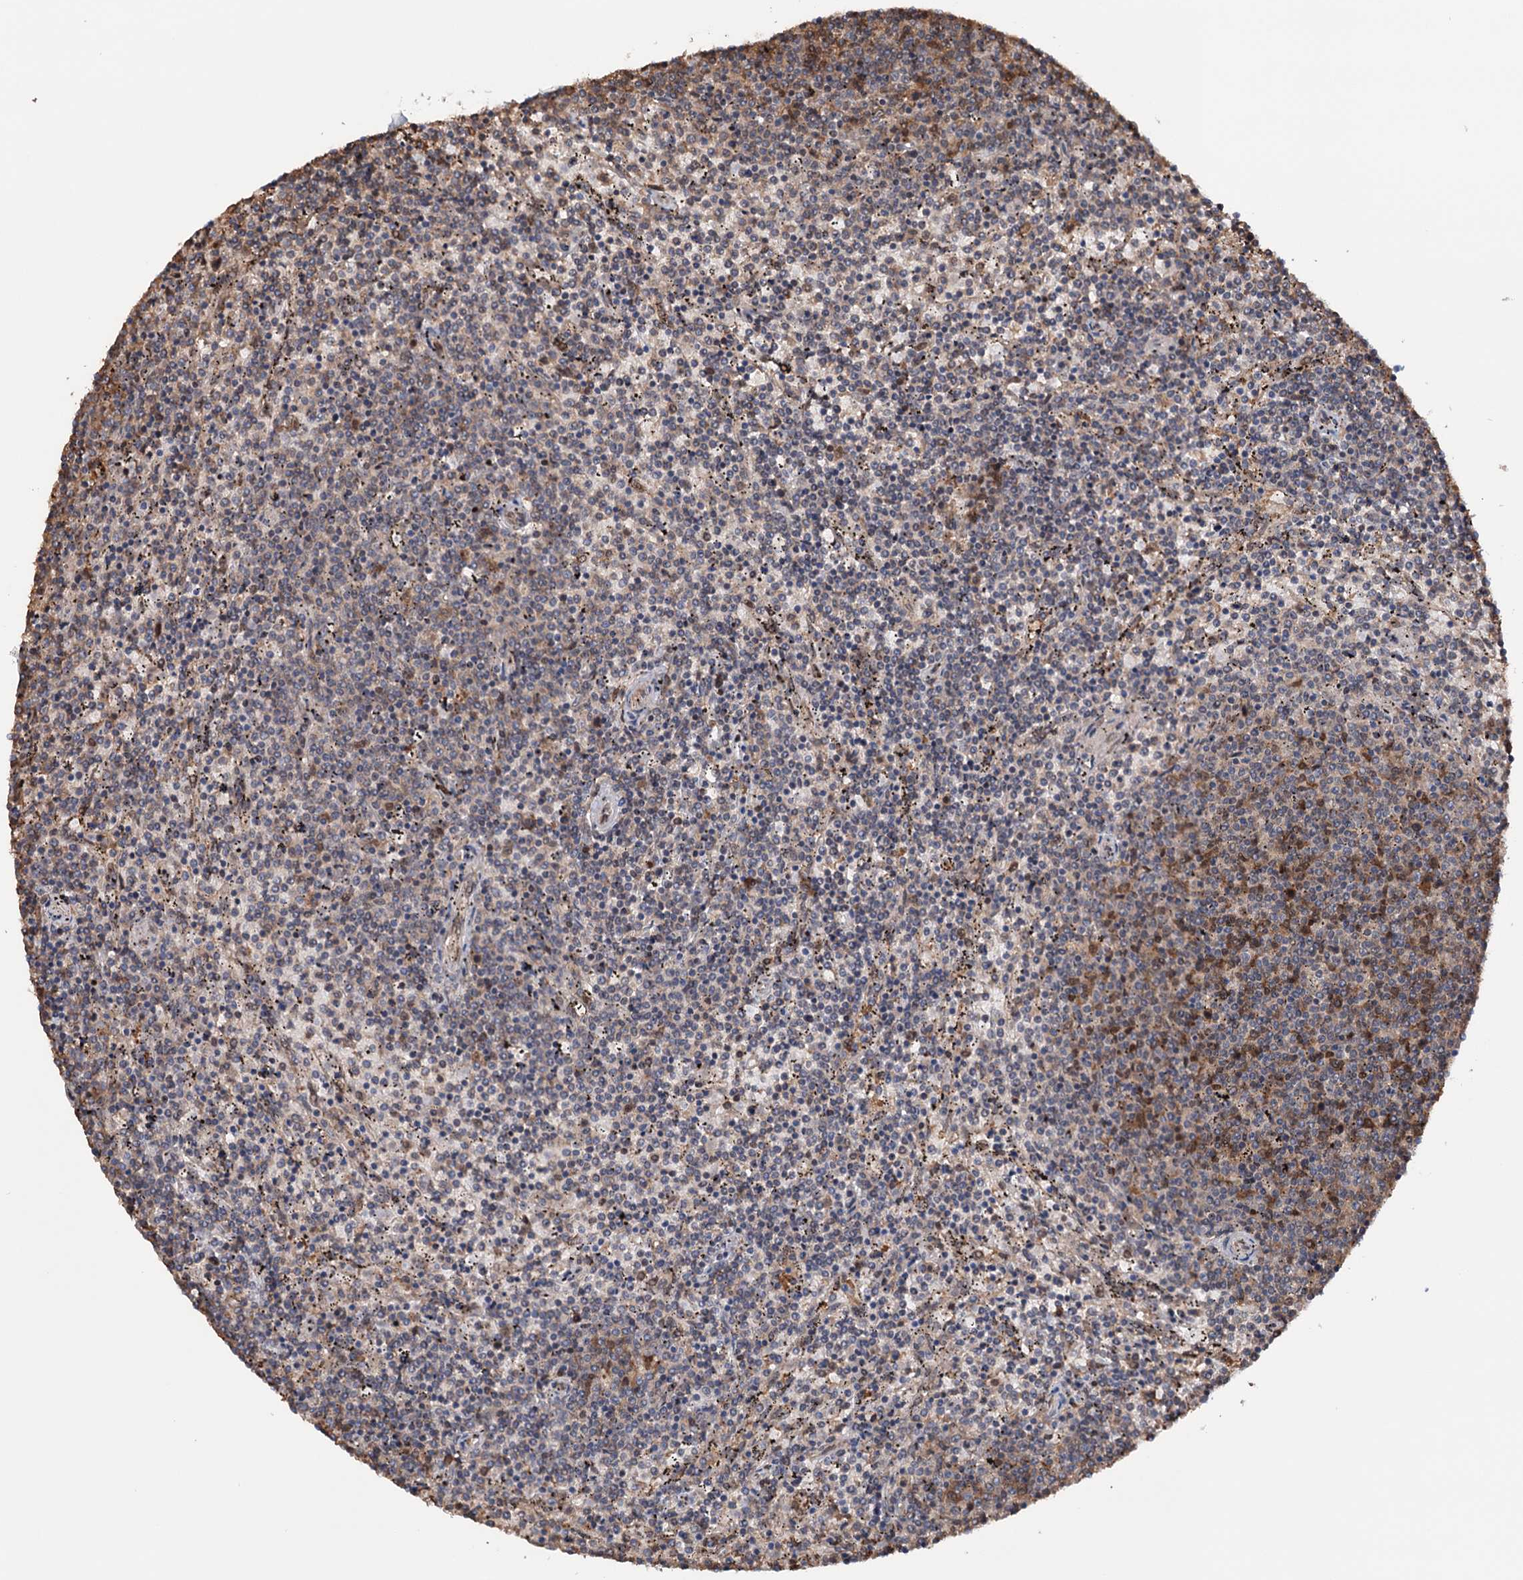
{"staining": {"intensity": "moderate", "quantity": "<25%", "location": "cytoplasmic/membranous"}, "tissue": "lymphoma", "cell_type": "Tumor cells", "image_type": "cancer", "snomed": [{"axis": "morphology", "description": "Malignant lymphoma, non-Hodgkin's type, Low grade"}, {"axis": "topography", "description": "Spleen"}], "caption": "Protein analysis of lymphoma tissue shows moderate cytoplasmic/membranous expression in approximately <25% of tumor cells.", "gene": "NCAPD2", "patient": {"sex": "female", "age": 50}}